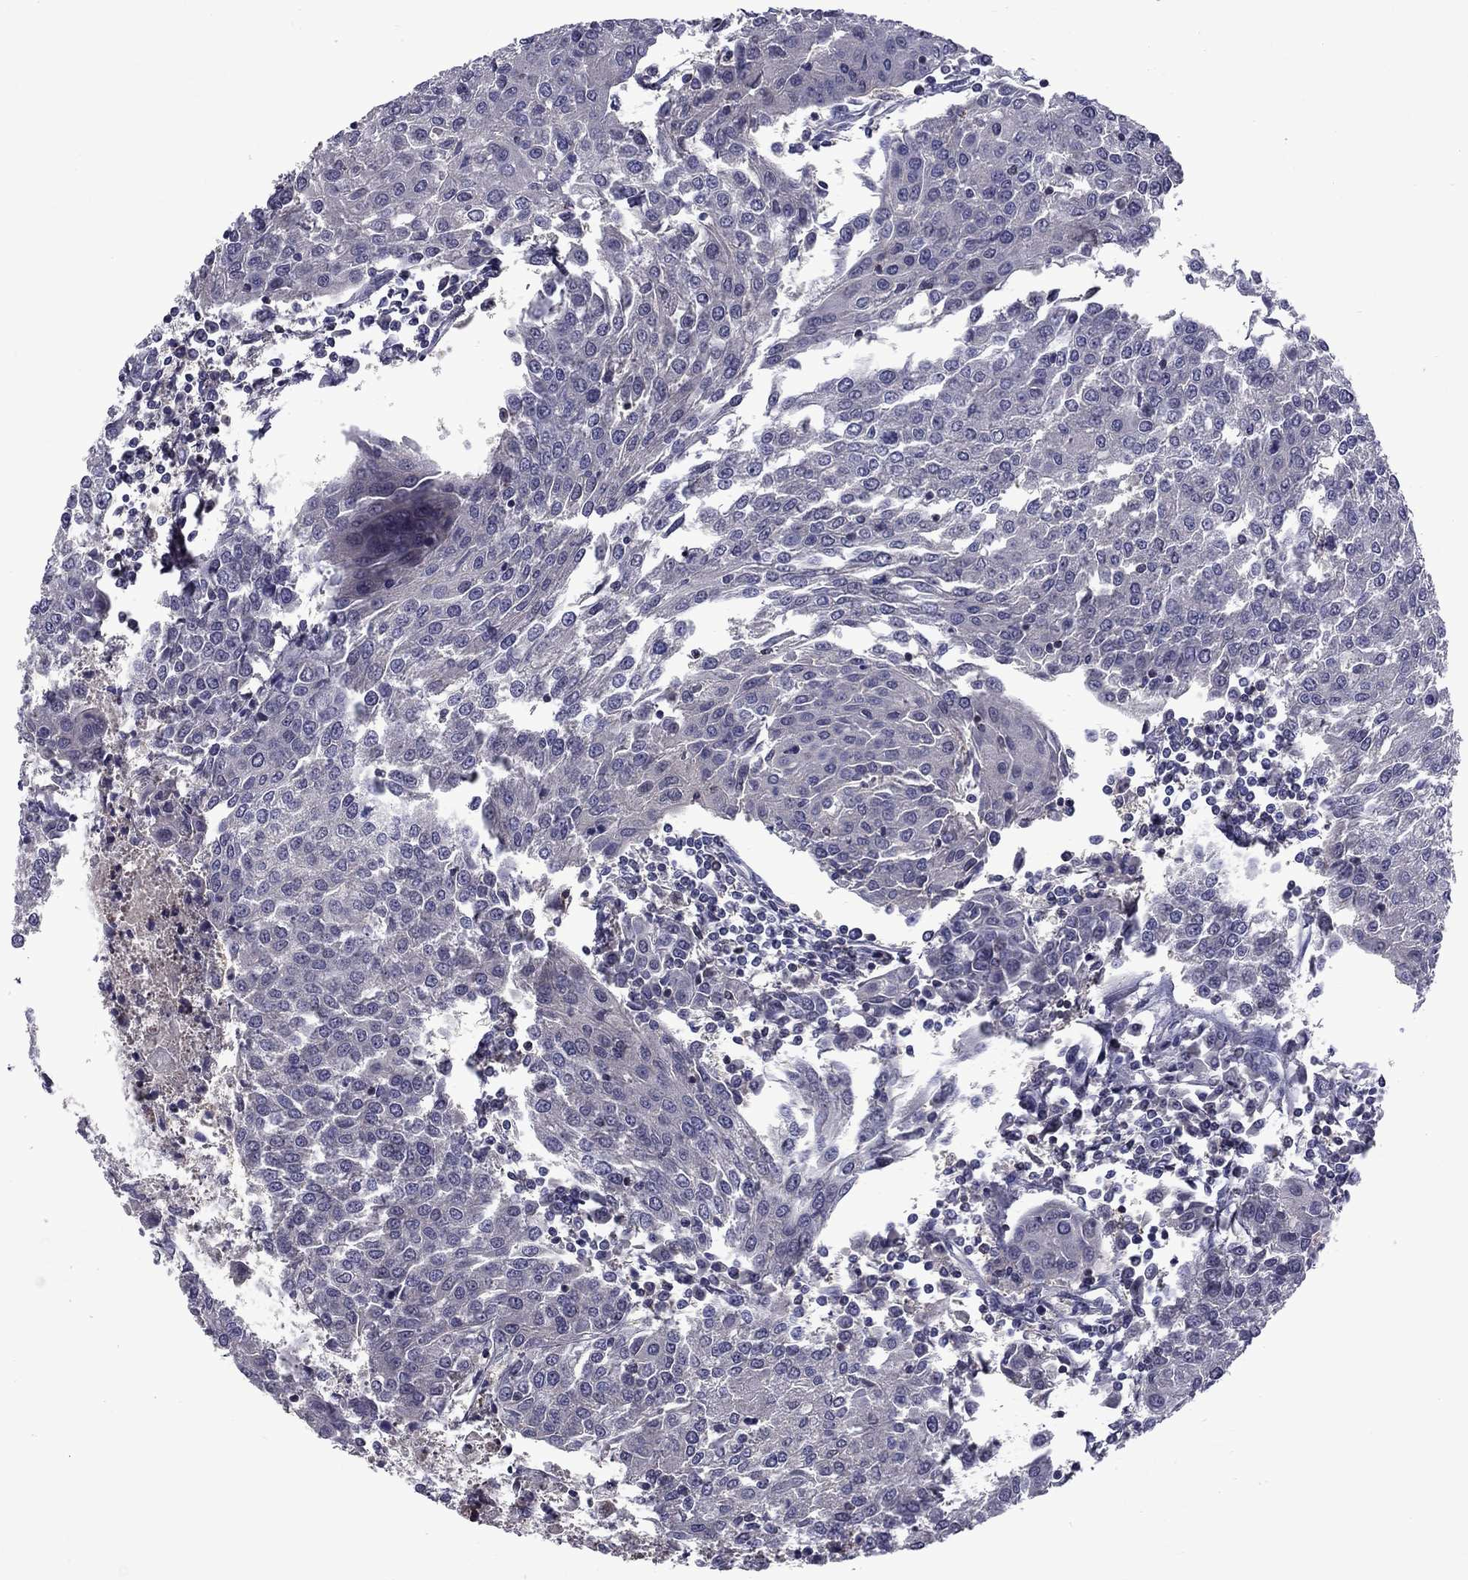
{"staining": {"intensity": "negative", "quantity": "none", "location": "none"}, "tissue": "urothelial cancer", "cell_type": "Tumor cells", "image_type": "cancer", "snomed": [{"axis": "morphology", "description": "Urothelial carcinoma, High grade"}, {"axis": "topography", "description": "Urinary bladder"}], "caption": "Immunohistochemistry (IHC) of urothelial cancer exhibits no positivity in tumor cells.", "gene": "SNTA1", "patient": {"sex": "female", "age": 85}}